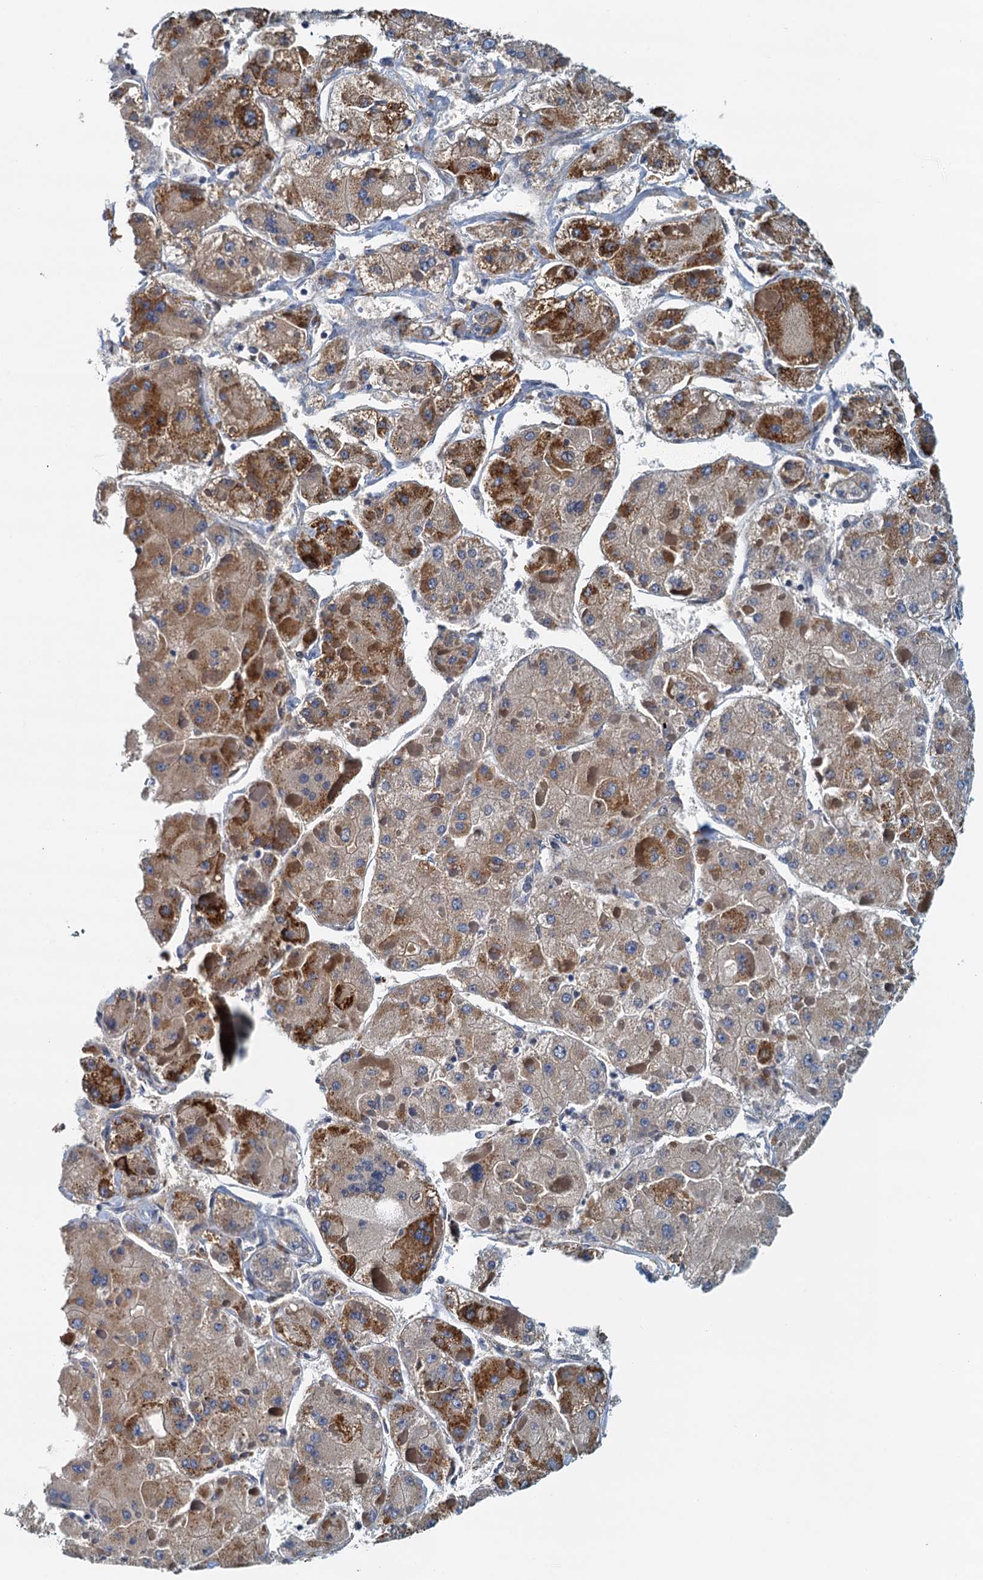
{"staining": {"intensity": "moderate", "quantity": ">75%", "location": "cytoplasmic/membranous"}, "tissue": "liver cancer", "cell_type": "Tumor cells", "image_type": "cancer", "snomed": [{"axis": "morphology", "description": "Carcinoma, Hepatocellular, NOS"}, {"axis": "topography", "description": "Liver"}], "caption": "This is an image of immunohistochemistry staining of hepatocellular carcinoma (liver), which shows moderate expression in the cytoplasmic/membranous of tumor cells.", "gene": "POC1A", "patient": {"sex": "female", "age": 73}}